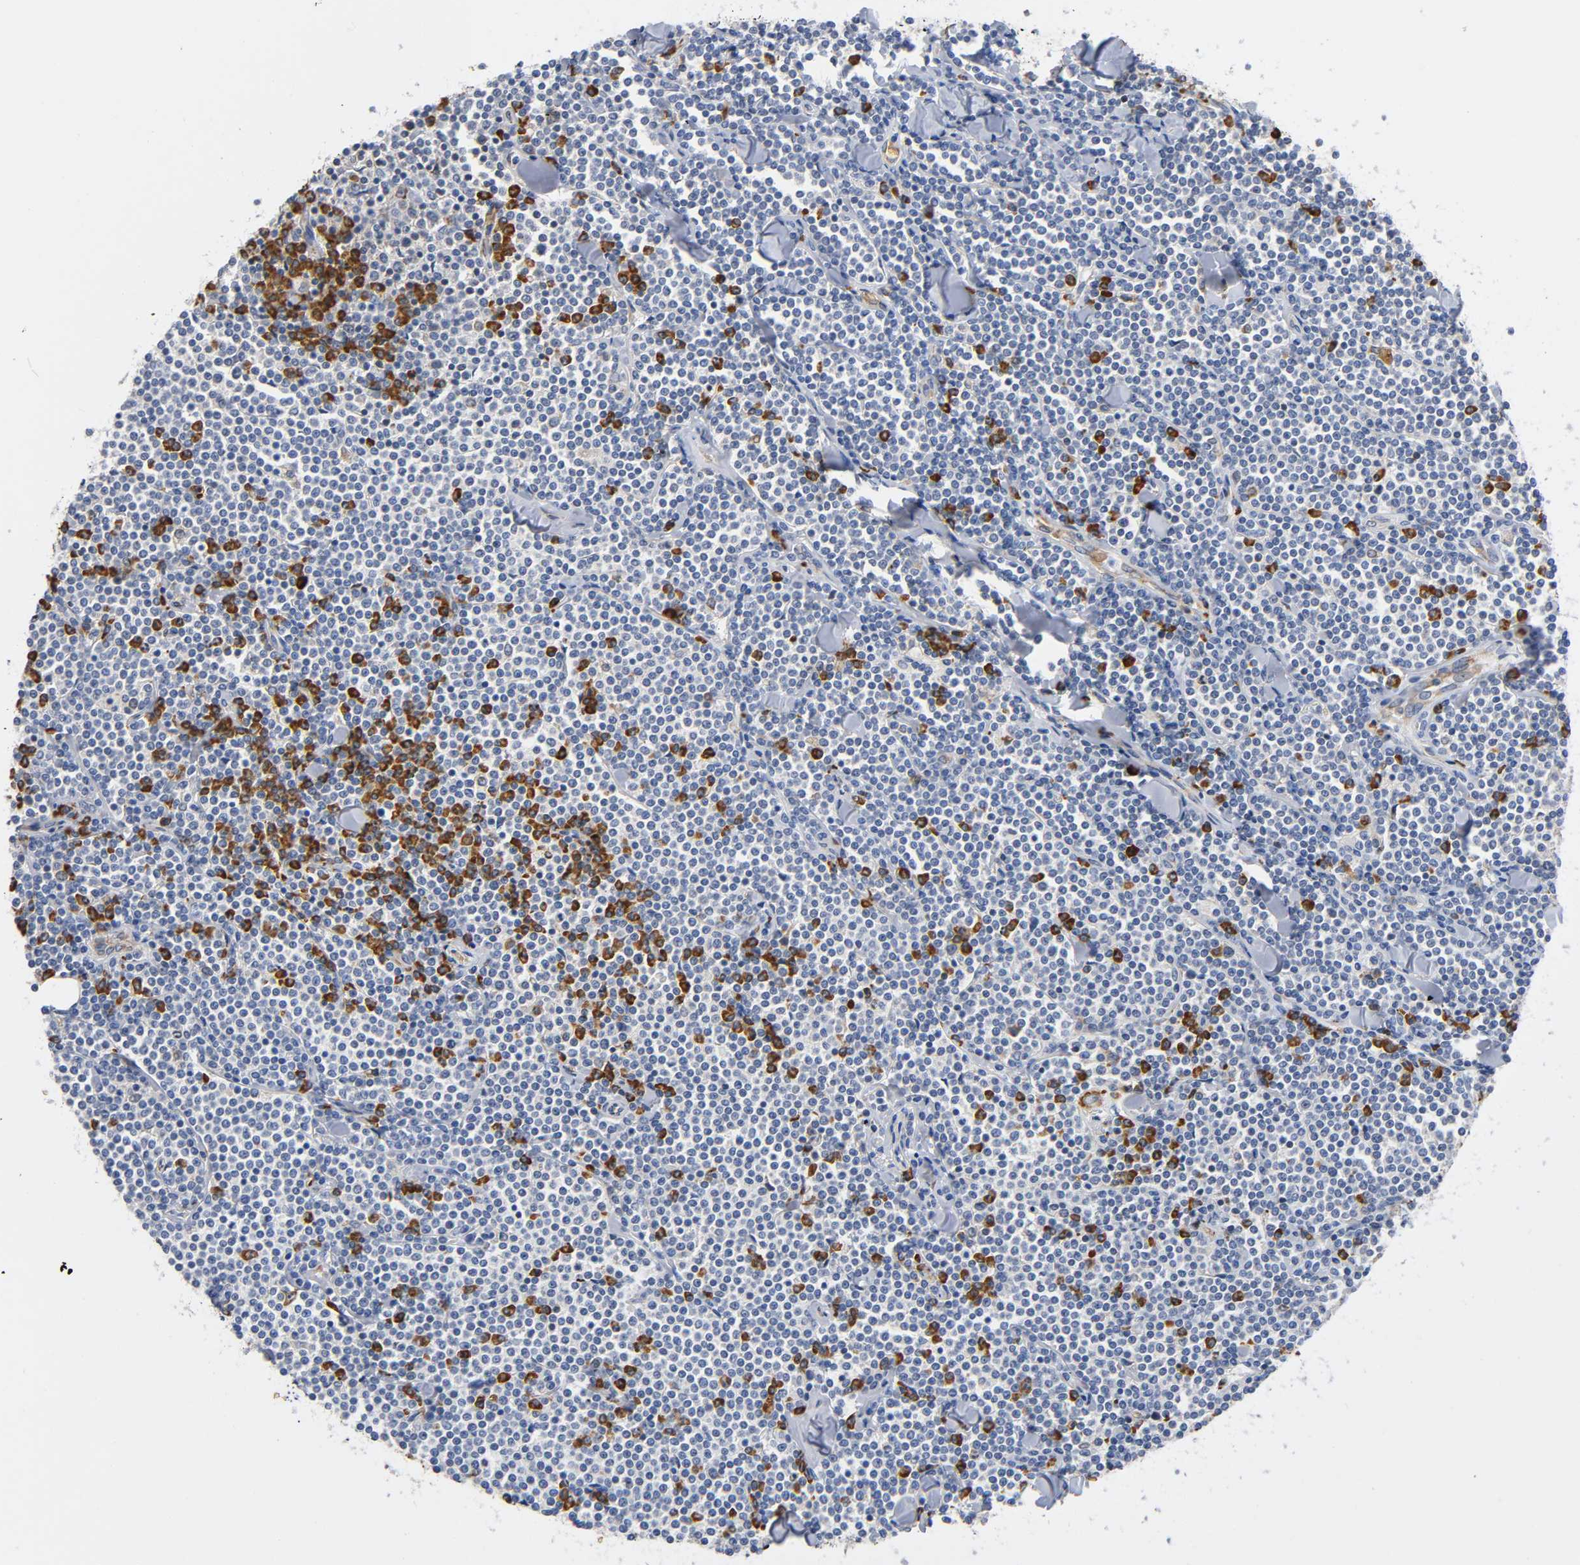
{"staining": {"intensity": "negative", "quantity": "none", "location": "none"}, "tissue": "lymphoma", "cell_type": "Tumor cells", "image_type": "cancer", "snomed": [{"axis": "morphology", "description": "Malignant lymphoma, non-Hodgkin's type, Low grade"}, {"axis": "topography", "description": "Soft tissue"}], "caption": "A micrograph of lymphoma stained for a protein displays no brown staining in tumor cells. (DAB immunohistochemistry with hematoxylin counter stain).", "gene": "UCKL1", "patient": {"sex": "male", "age": 92}}